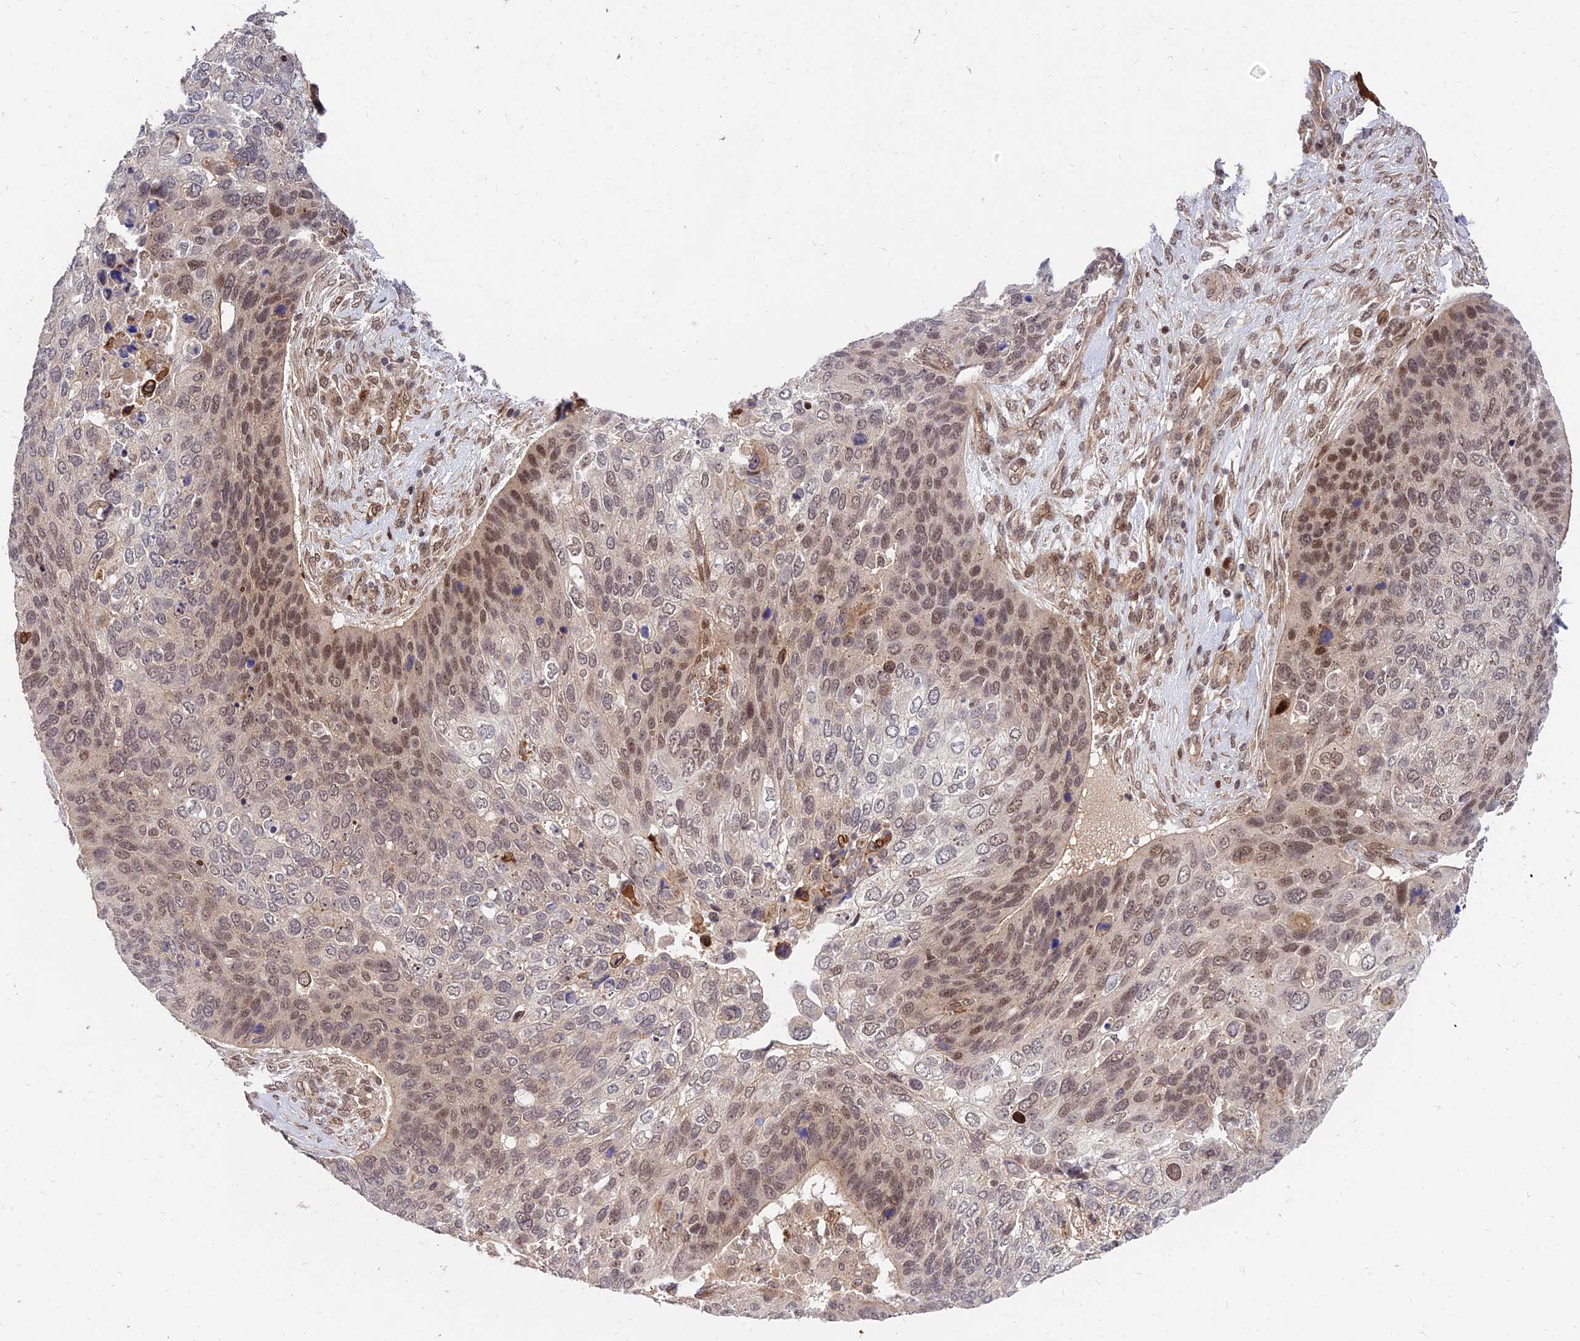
{"staining": {"intensity": "moderate", "quantity": ">75%", "location": "nuclear"}, "tissue": "skin cancer", "cell_type": "Tumor cells", "image_type": "cancer", "snomed": [{"axis": "morphology", "description": "Basal cell carcinoma"}, {"axis": "topography", "description": "Skin"}], "caption": "Moderate nuclear protein positivity is seen in approximately >75% of tumor cells in skin cancer (basal cell carcinoma). (DAB (3,3'-diaminobenzidine) IHC with brightfield microscopy, high magnification).", "gene": "ZNF85", "patient": {"sex": "female", "age": 74}}